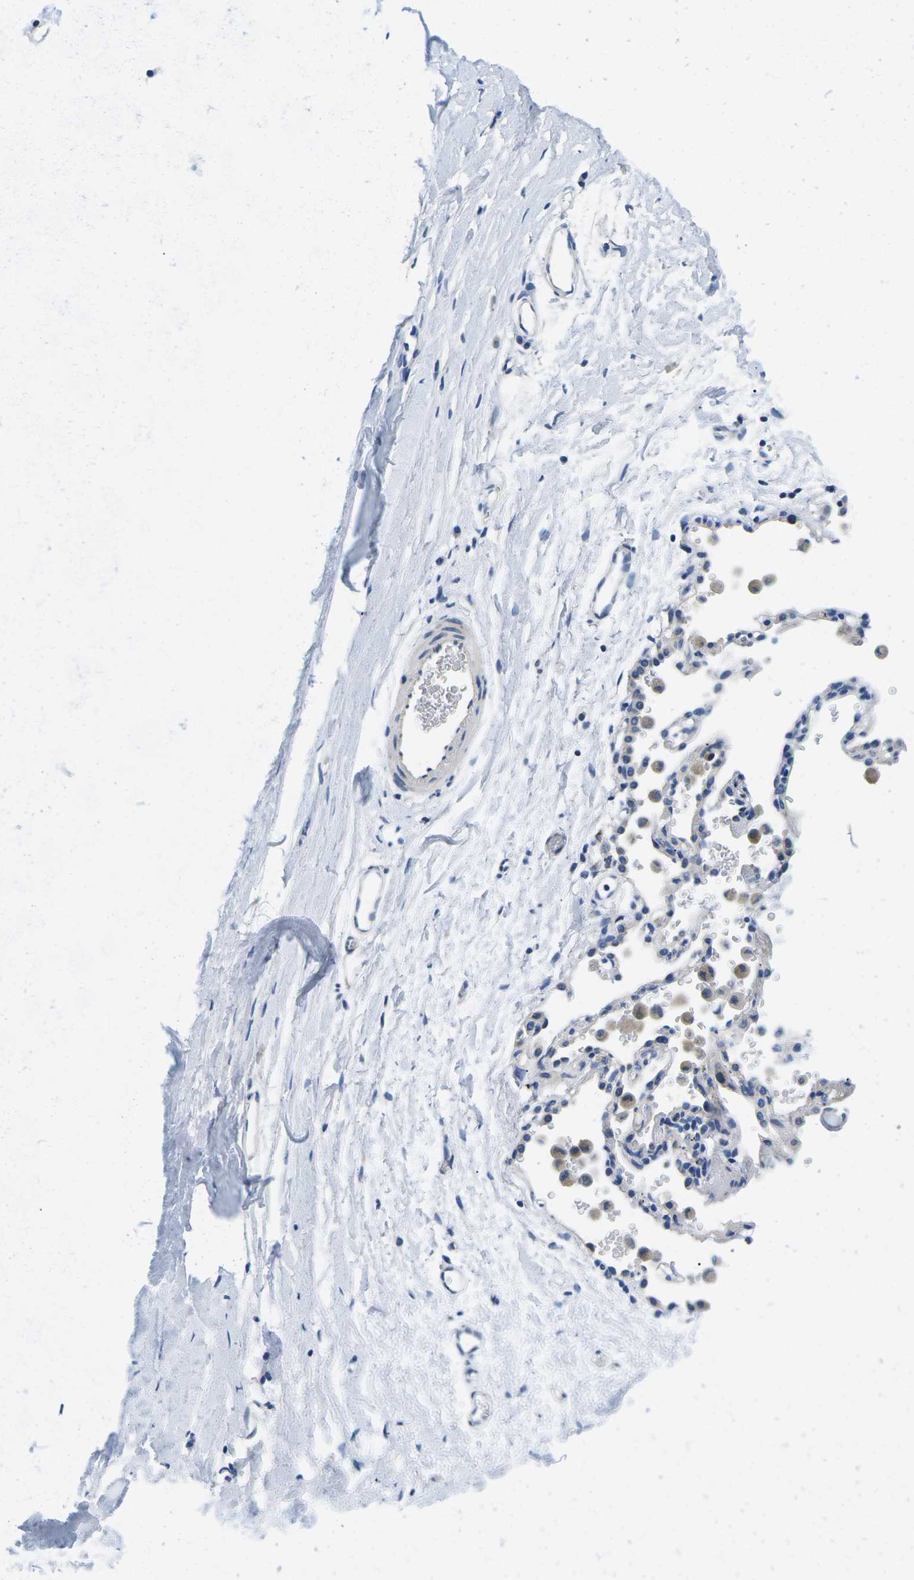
{"staining": {"intensity": "negative", "quantity": "none", "location": "none"}, "tissue": "adipose tissue", "cell_type": "Adipocytes", "image_type": "normal", "snomed": [{"axis": "morphology", "description": "Normal tissue, NOS"}, {"axis": "topography", "description": "Cartilage tissue"}, {"axis": "topography", "description": "Bronchus"}], "caption": "DAB immunohistochemical staining of normal human adipose tissue reveals no significant positivity in adipocytes. (DAB IHC with hematoxylin counter stain).", "gene": "TSPAN2", "patient": {"sex": "female", "age": 53}}